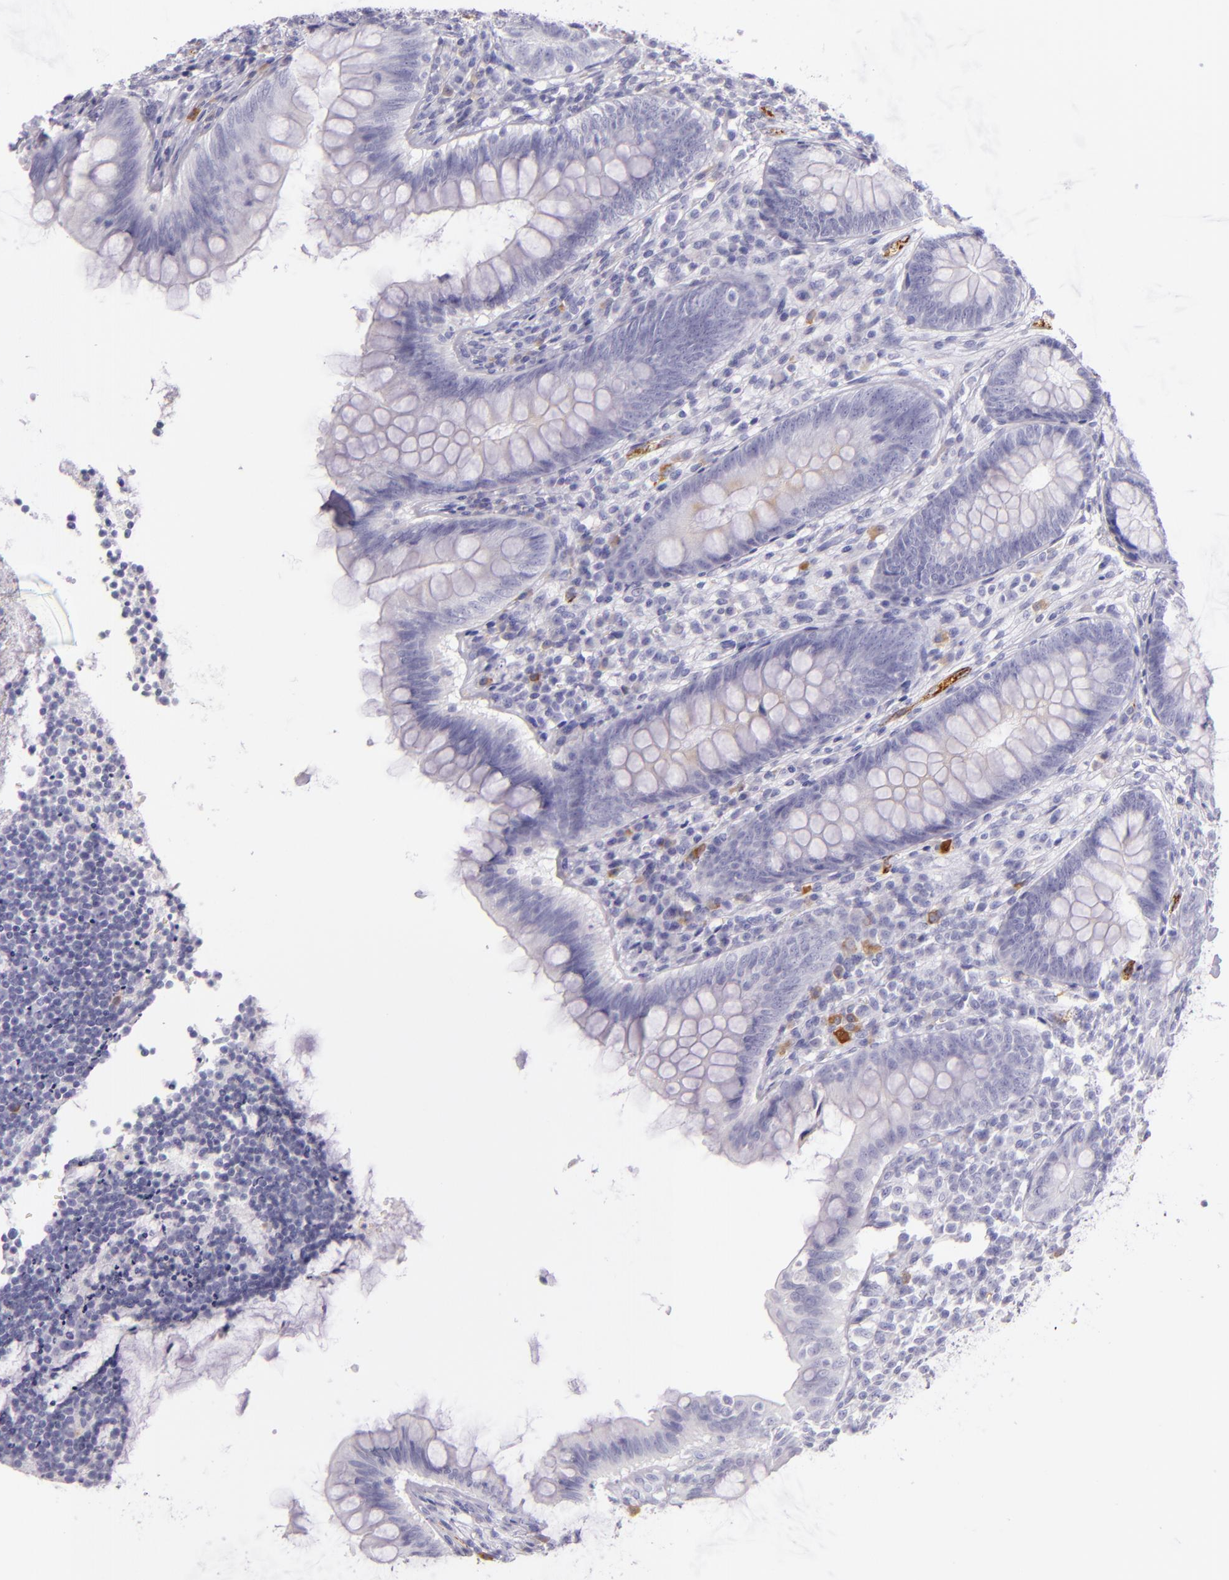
{"staining": {"intensity": "negative", "quantity": "none", "location": "none"}, "tissue": "appendix", "cell_type": "Glandular cells", "image_type": "normal", "snomed": [{"axis": "morphology", "description": "Normal tissue, NOS"}, {"axis": "topography", "description": "Appendix"}], "caption": "The micrograph displays no staining of glandular cells in unremarkable appendix. The staining was performed using DAB to visualize the protein expression in brown, while the nuclei were stained in blue with hematoxylin (Magnification: 20x).", "gene": "SELP", "patient": {"sex": "female", "age": 66}}